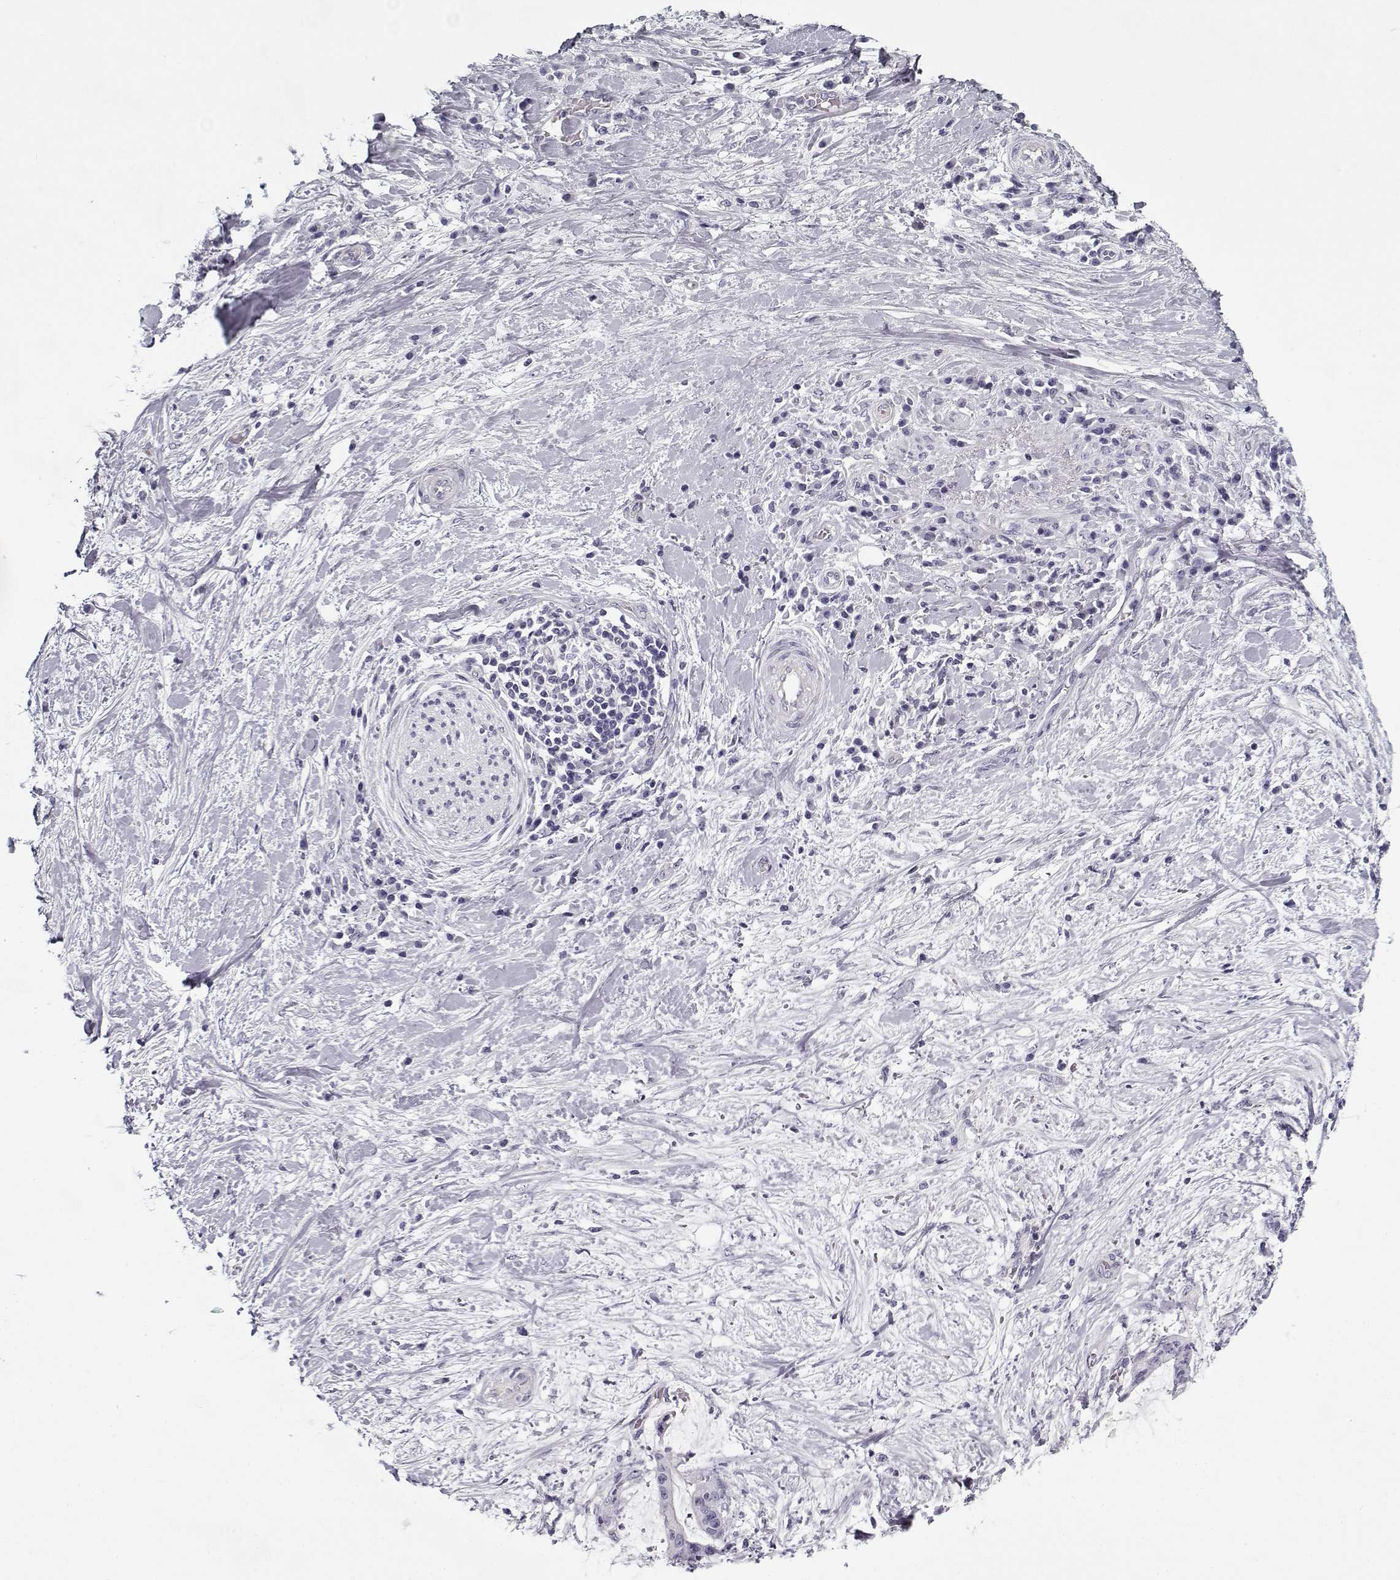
{"staining": {"intensity": "negative", "quantity": "none", "location": "none"}, "tissue": "liver cancer", "cell_type": "Tumor cells", "image_type": "cancer", "snomed": [{"axis": "morphology", "description": "Cholangiocarcinoma"}, {"axis": "topography", "description": "Liver"}], "caption": "Immunohistochemistry photomicrograph of liver cancer (cholangiocarcinoma) stained for a protein (brown), which shows no expression in tumor cells.", "gene": "CCDC136", "patient": {"sex": "female", "age": 73}}